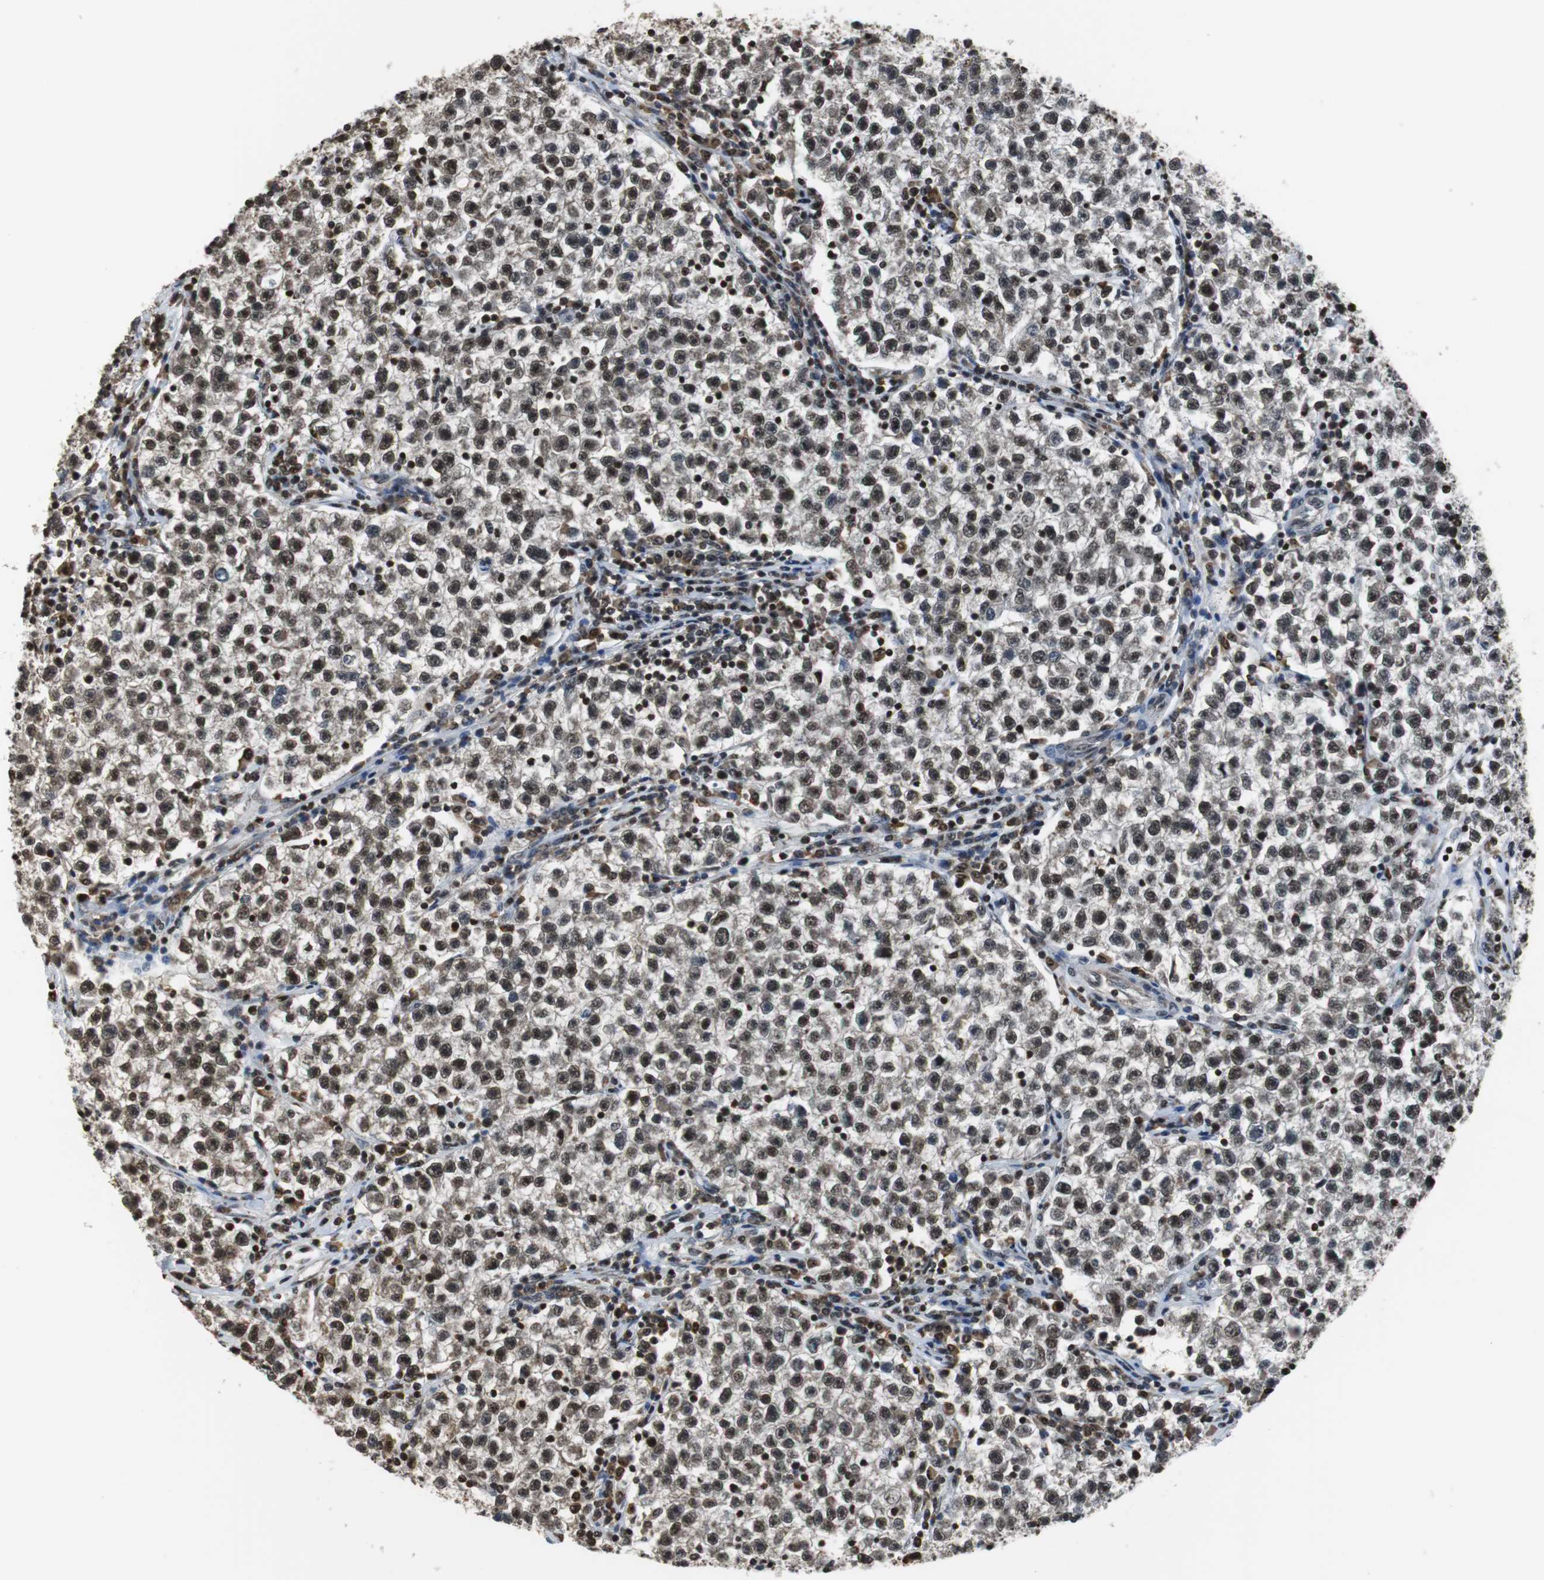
{"staining": {"intensity": "strong", "quantity": ">75%", "location": "nuclear"}, "tissue": "testis cancer", "cell_type": "Tumor cells", "image_type": "cancer", "snomed": [{"axis": "morphology", "description": "Seminoma, NOS"}, {"axis": "topography", "description": "Testis"}], "caption": "Immunohistochemical staining of seminoma (testis) demonstrates high levels of strong nuclear protein expression in about >75% of tumor cells. (DAB (3,3'-diaminobenzidine) IHC, brown staining for protein, blue staining for nuclei).", "gene": "REST", "patient": {"sex": "male", "age": 22}}